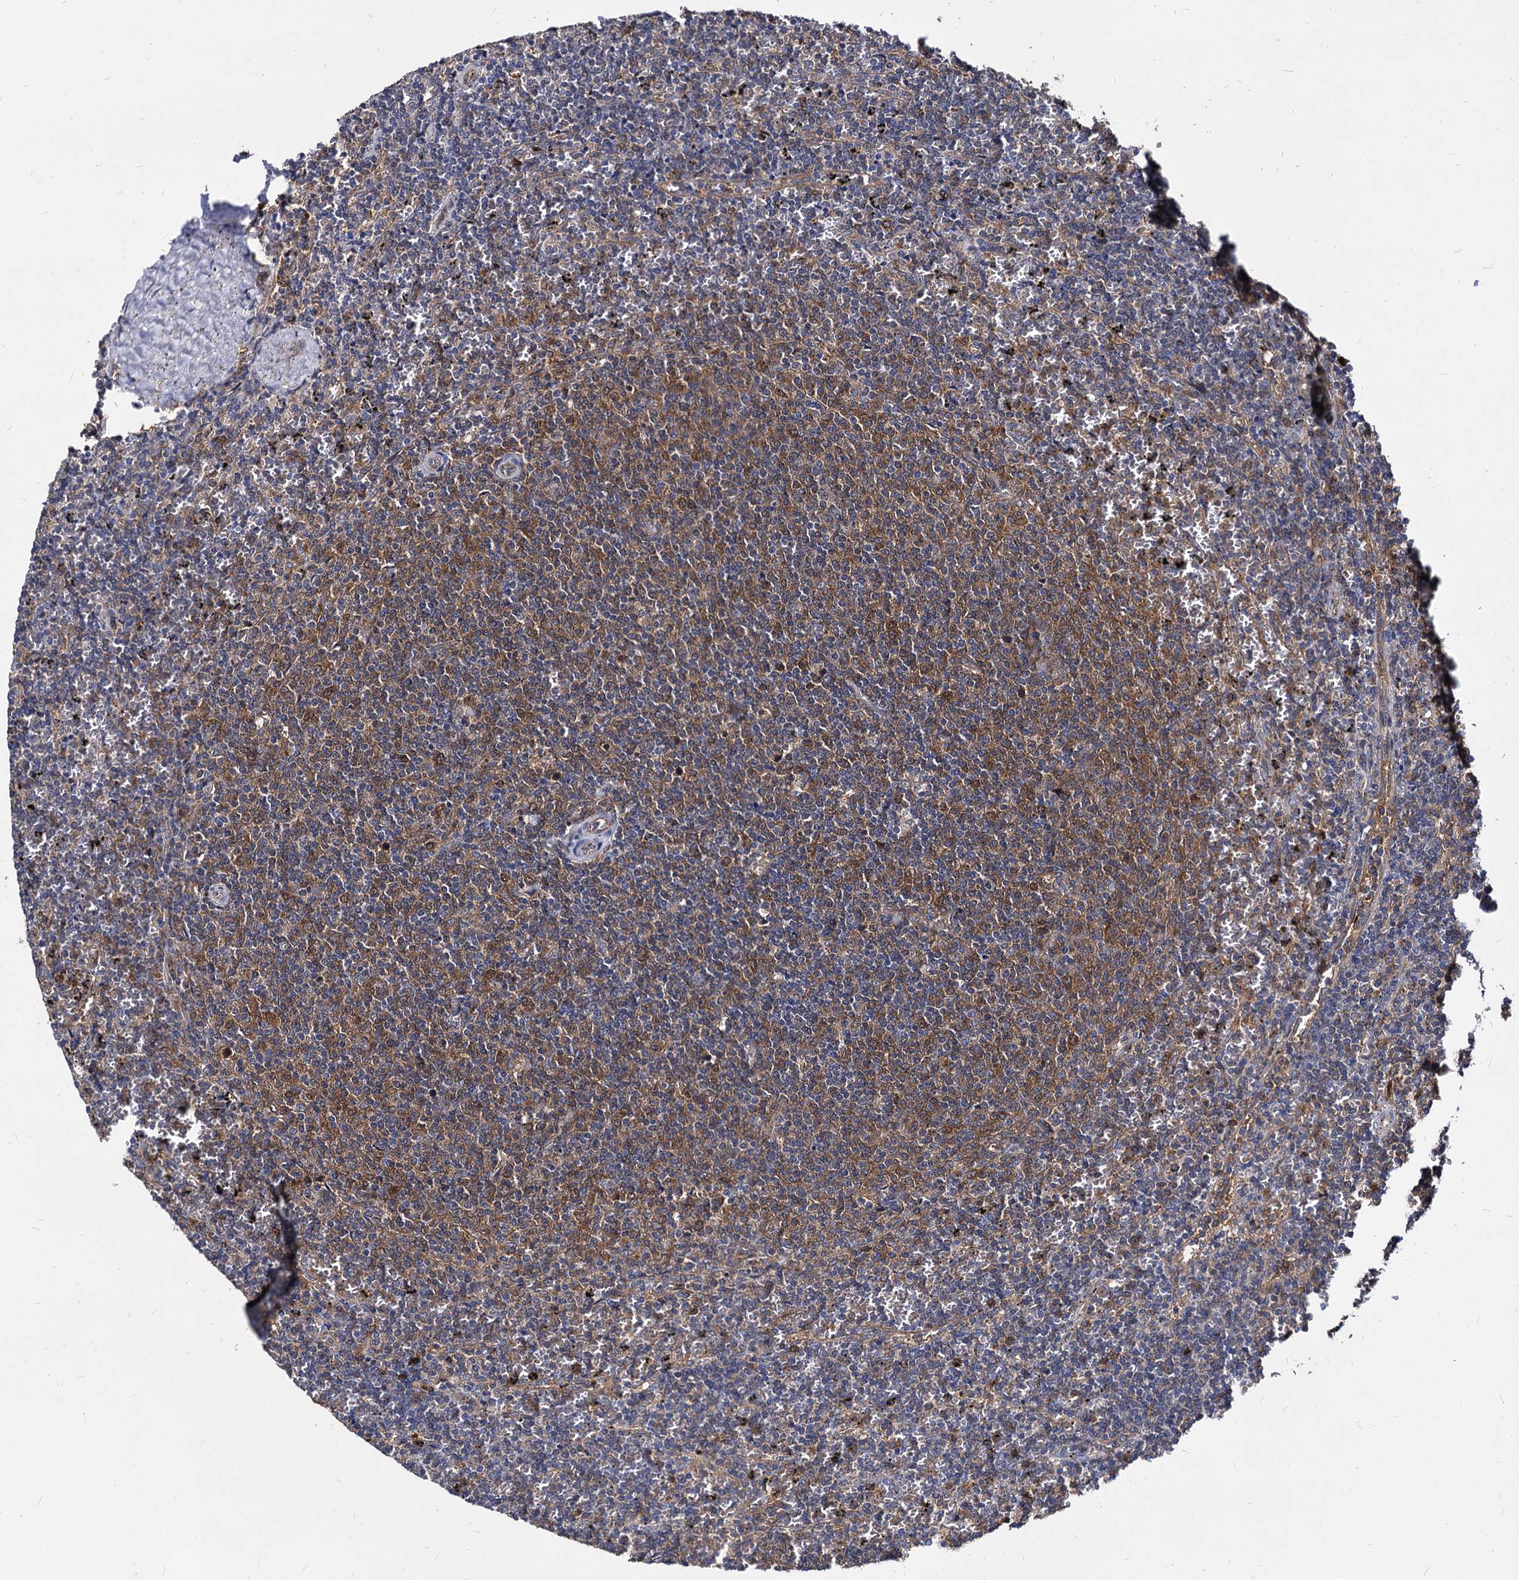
{"staining": {"intensity": "moderate", "quantity": "25%-75%", "location": "cytoplasmic/membranous,nuclear"}, "tissue": "lymphoma", "cell_type": "Tumor cells", "image_type": "cancer", "snomed": [{"axis": "morphology", "description": "Malignant lymphoma, non-Hodgkin's type, Low grade"}, {"axis": "topography", "description": "Spleen"}], "caption": "Tumor cells demonstrate medium levels of moderate cytoplasmic/membranous and nuclear staining in approximately 25%-75% of cells in human lymphoma. (brown staining indicates protein expression, while blue staining denotes nuclei).", "gene": "NME1", "patient": {"sex": "female", "age": 50}}